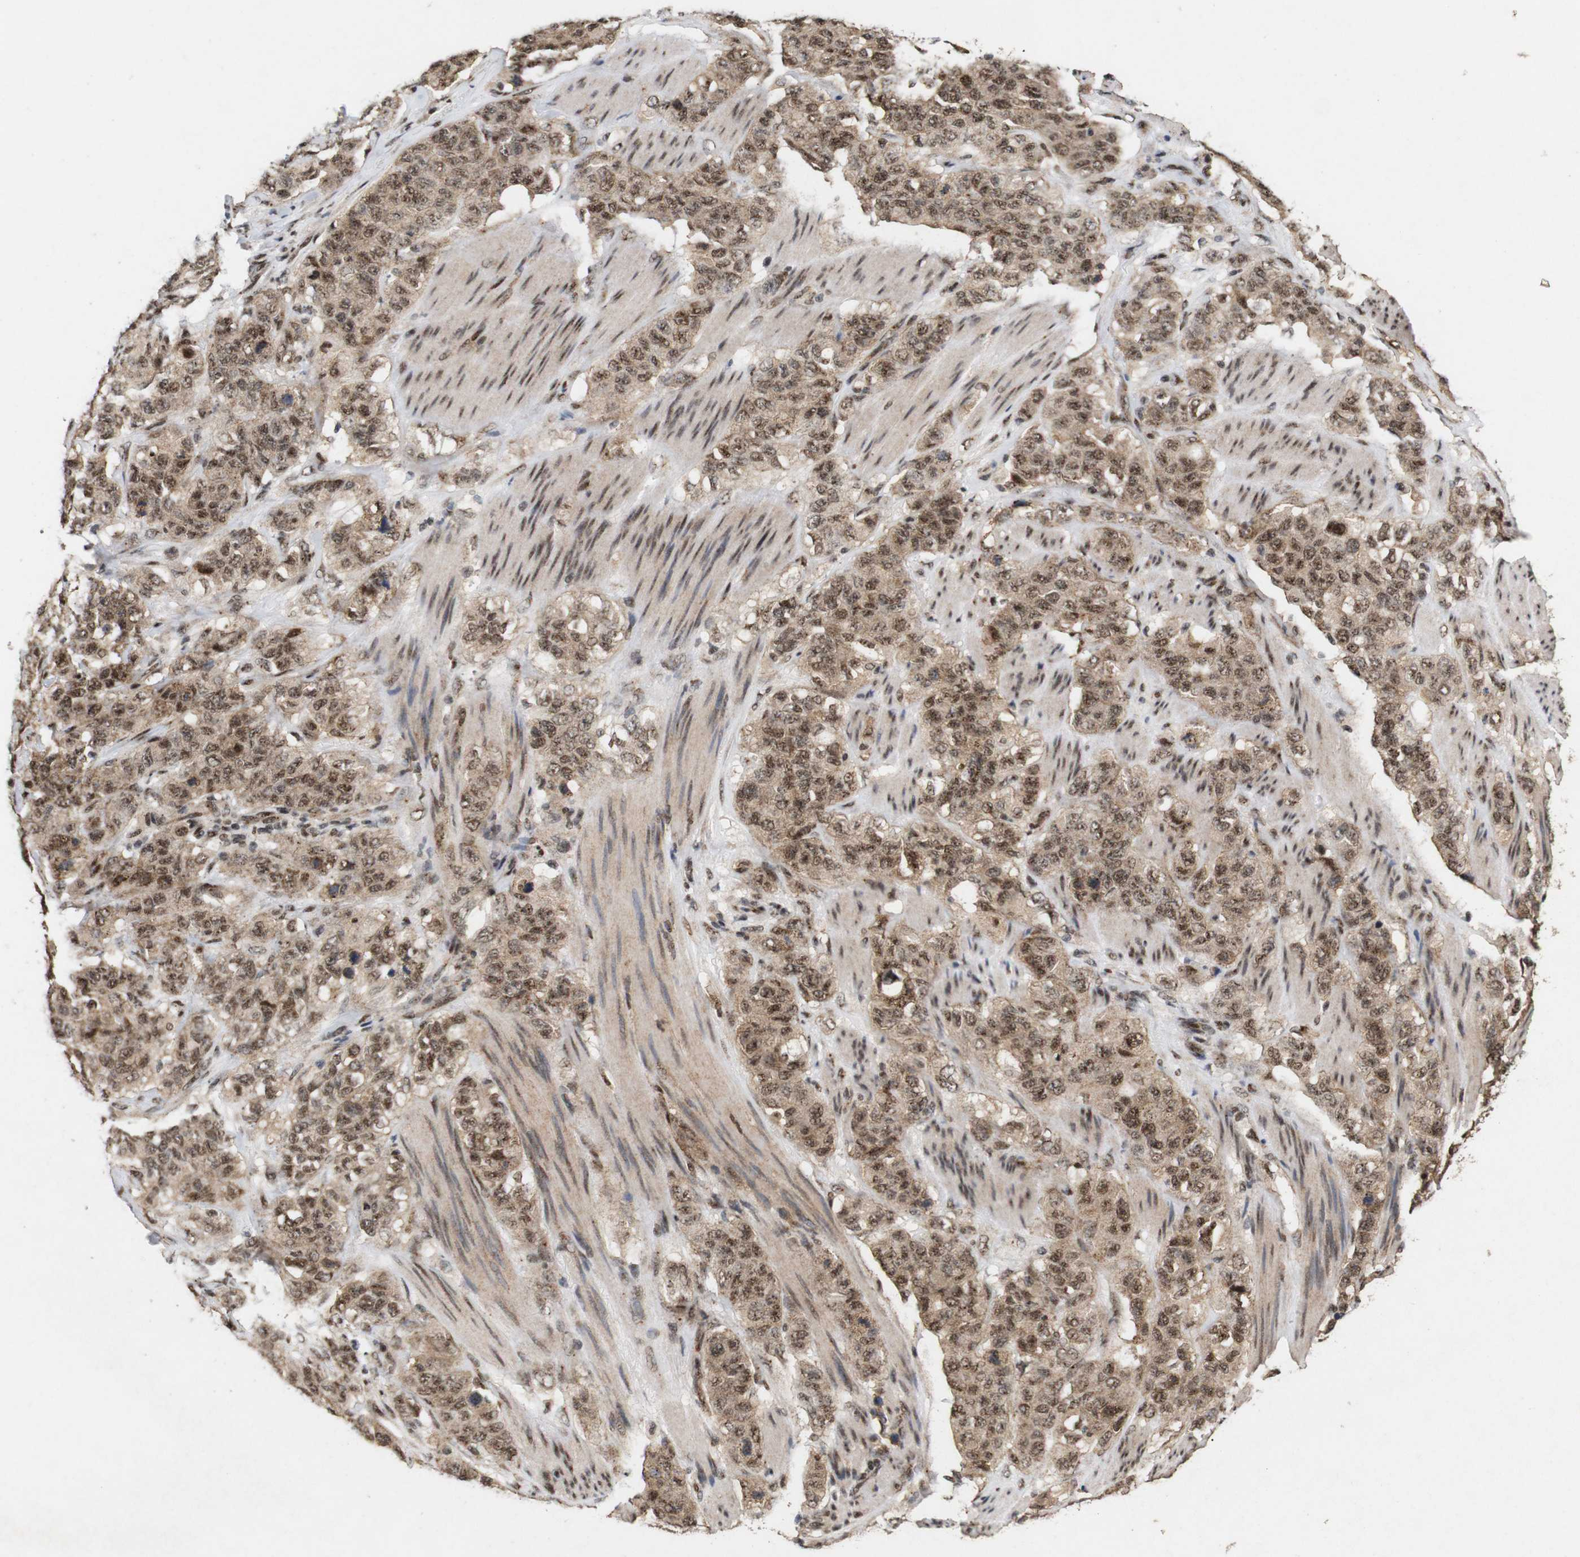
{"staining": {"intensity": "moderate", "quantity": ">75%", "location": "cytoplasmic/membranous,nuclear"}, "tissue": "stomach cancer", "cell_type": "Tumor cells", "image_type": "cancer", "snomed": [{"axis": "morphology", "description": "Adenocarcinoma, NOS"}, {"axis": "topography", "description": "Stomach"}], "caption": "This is an image of IHC staining of stomach adenocarcinoma, which shows moderate expression in the cytoplasmic/membranous and nuclear of tumor cells.", "gene": "PYM1", "patient": {"sex": "male", "age": 48}}